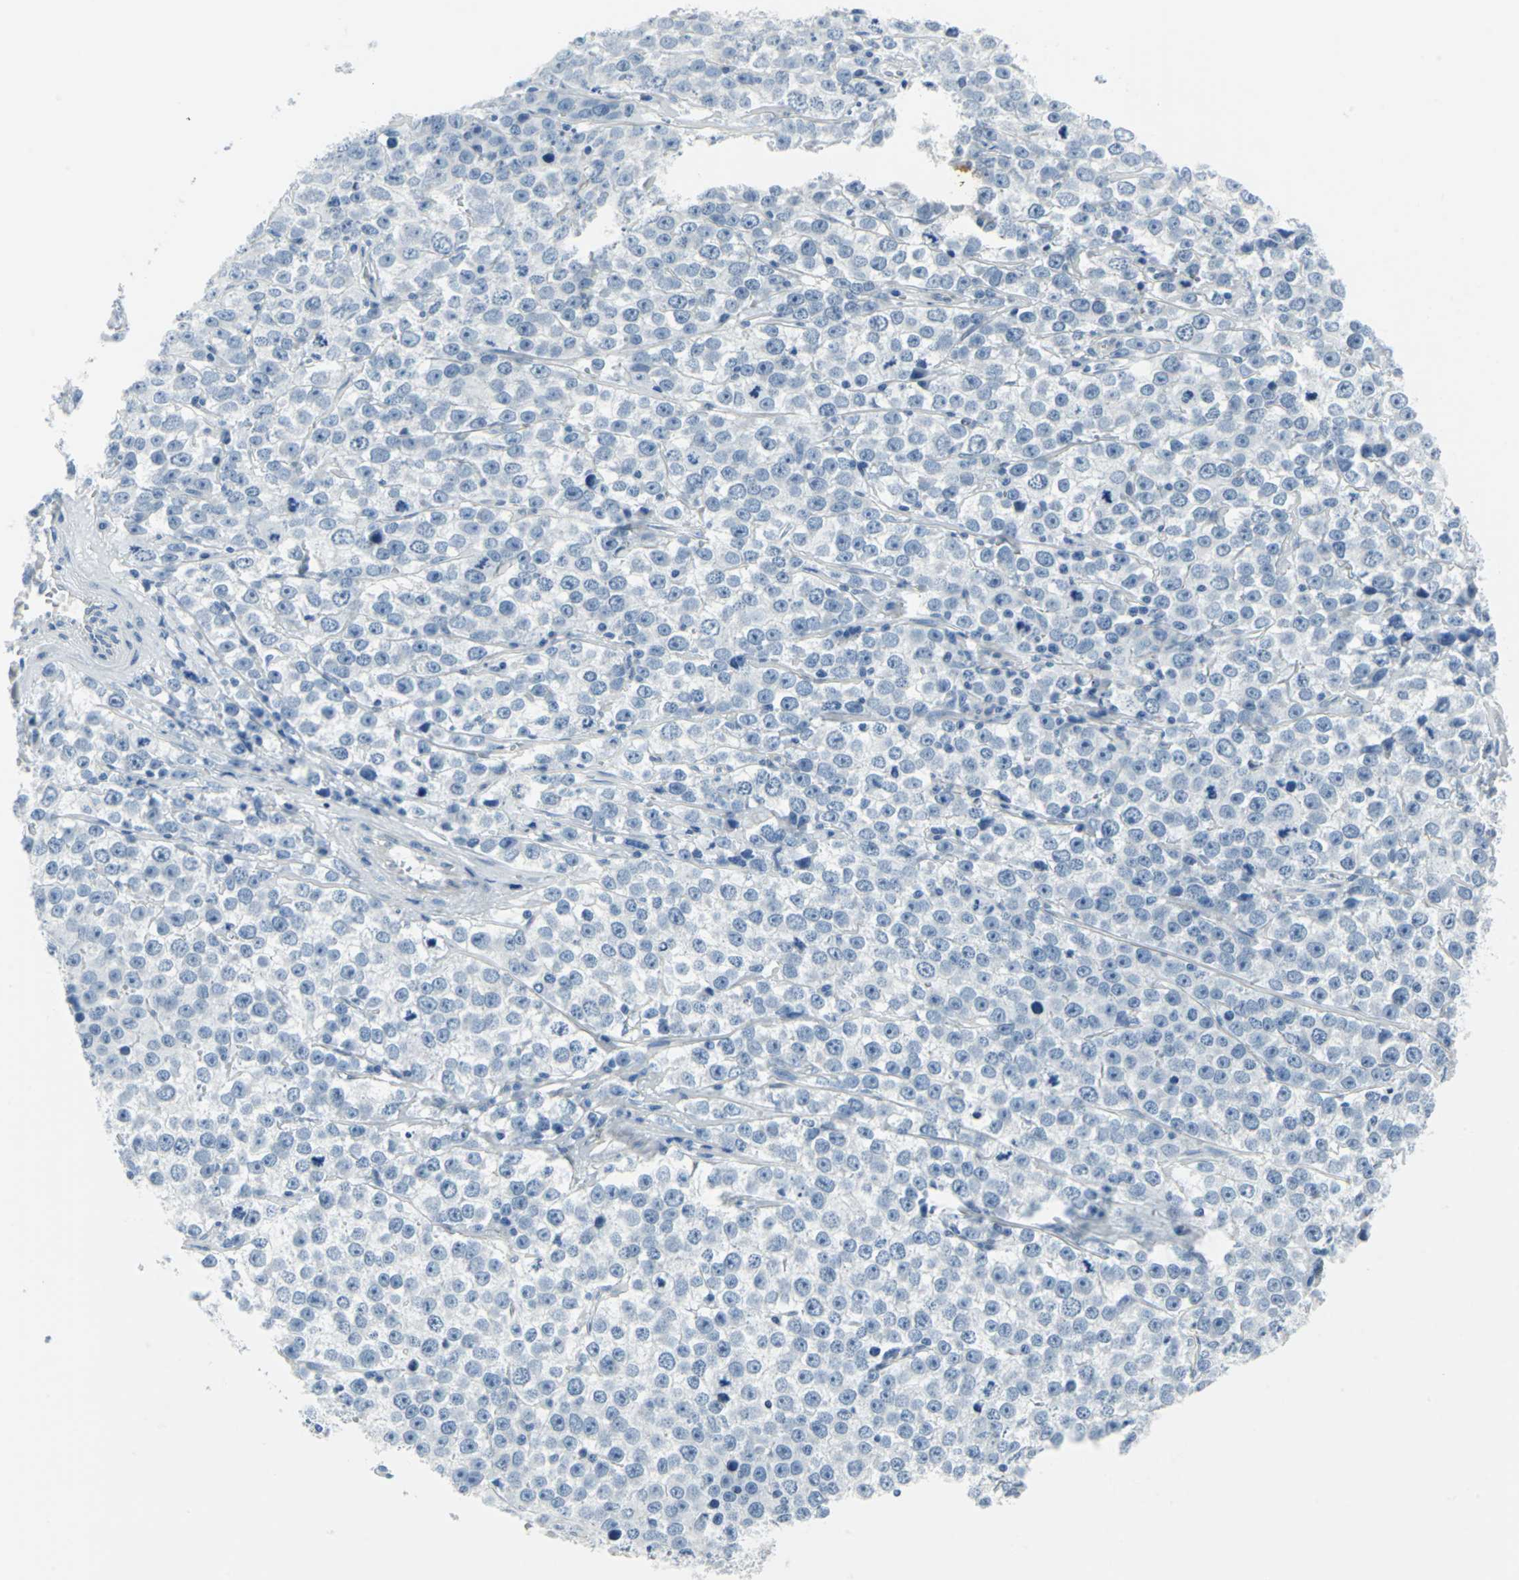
{"staining": {"intensity": "negative", "quantity": "none", "location": "none"}, "tissue": "testis cancer", "cell_type": "Tumor cells", "image_type": "cancer", "snomed": [{"axis": "morphology", "description": "Seminoma, NOS"}, {"axis": "morphology", "description": "Carcinoma, Embryonal, NOS"}, {"axis": "topography", "description": "Testis"}], "caption": "High power microscopy image of an IHC photomicrograph of testis cancer, revealing no significant expression in tumor cells.", "gene": "CYB5A", "patient": {"sex": "male", "age": 52}}